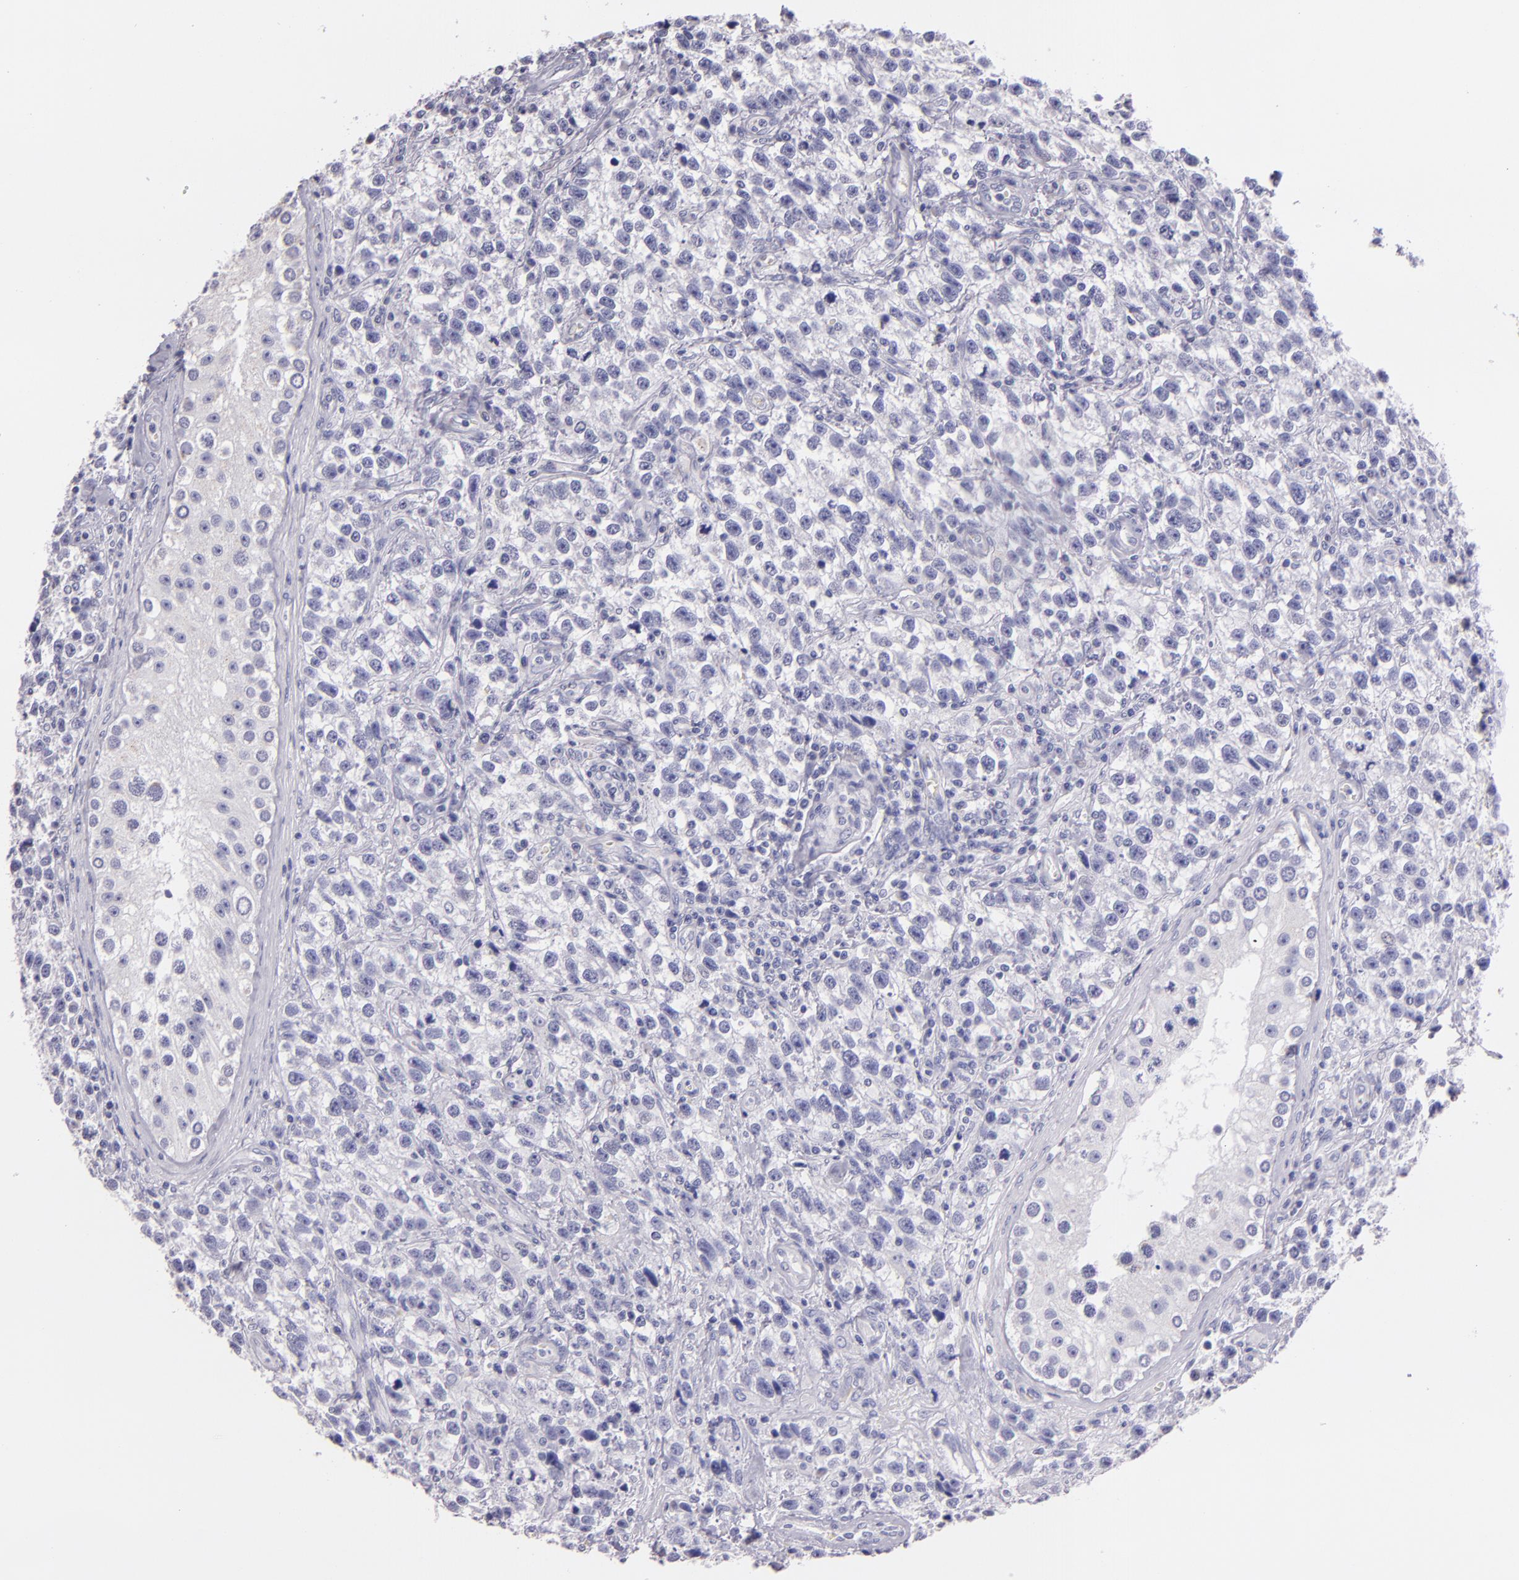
{"staining": {"intensity": "negative", "quantity": "none", "location": "none"}, "tissue": "testis cancer", "cell_type": "Tumor cells", "image_type": "cancer", "snomed": [{"axis": "morphology", "description": "Seminoma, NOS"}, {"axis": "topography", "description": "Testis"}], "caption": "High magnification brightfield microscopy of testis cancer stained with DAB (3,3'-diaminobenzidine) (brown) and counterstained with hematoxylin (blue): tumor cells show no significant staining.", "gene": "MUC5AC", "patient": {"sex": "male", "age": 38}}